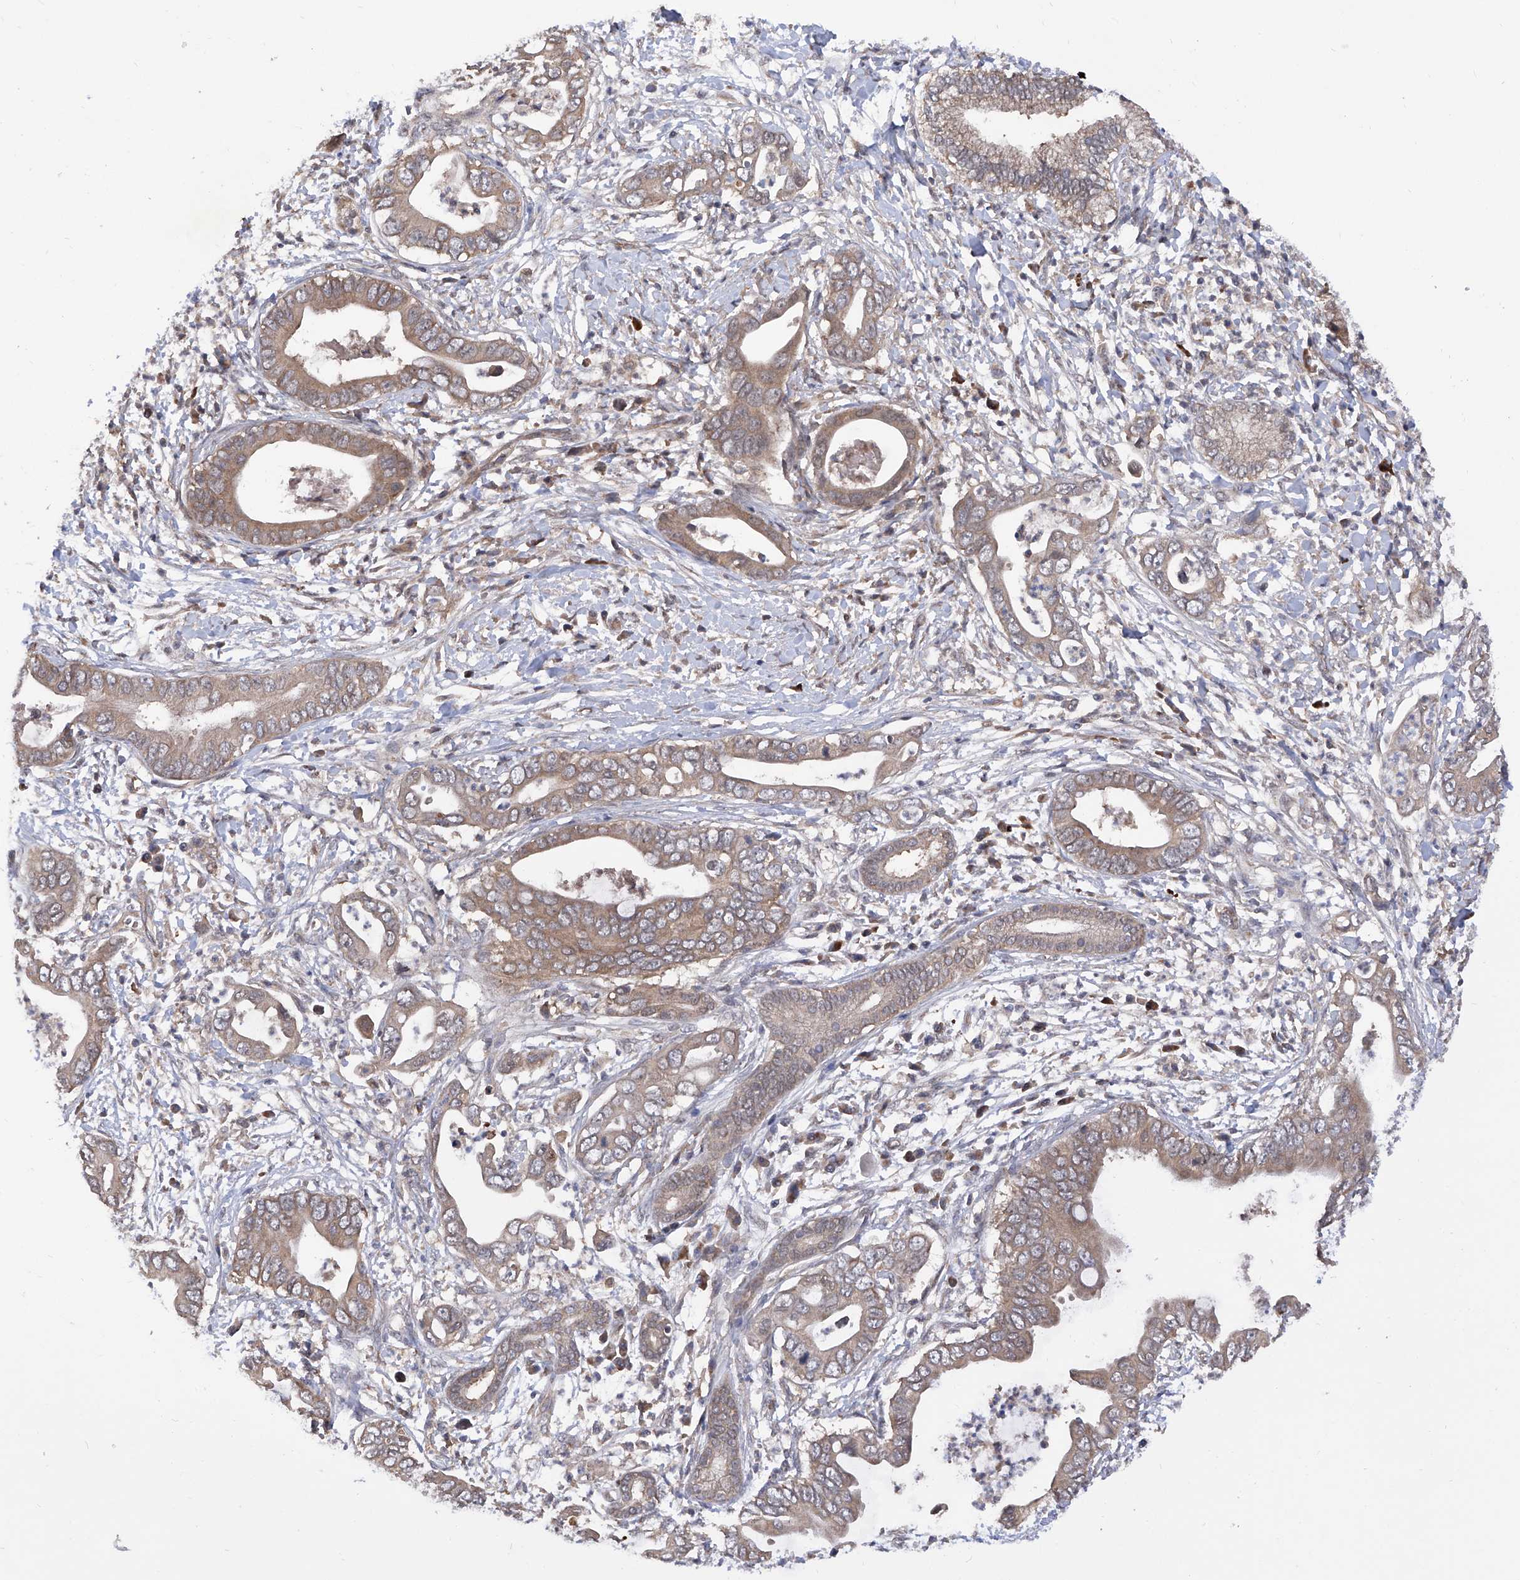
{"staining": {"intensity": "weak", "quantity": "25%-75%", "location": "cytoplasmic/membranous"}, "tissue": "pancreatic cancer", "cell_type": "Tumor cells", "image_type": "cancer", "snomed": [{"axis": "morphology", "description": "Adenocarcinoma, NOS"}, {"axis": "topography", "description": "Pancreas"}], "caption": "An immunohistochemistry micrograph of tumor tissue is shown. Protein staining in brown highlights weak cytoplasmic/membranous positivity in pancreatic cancer within tumor cells.", "gene": "USP45", "patient": {"sex": "male", "age": 75}}